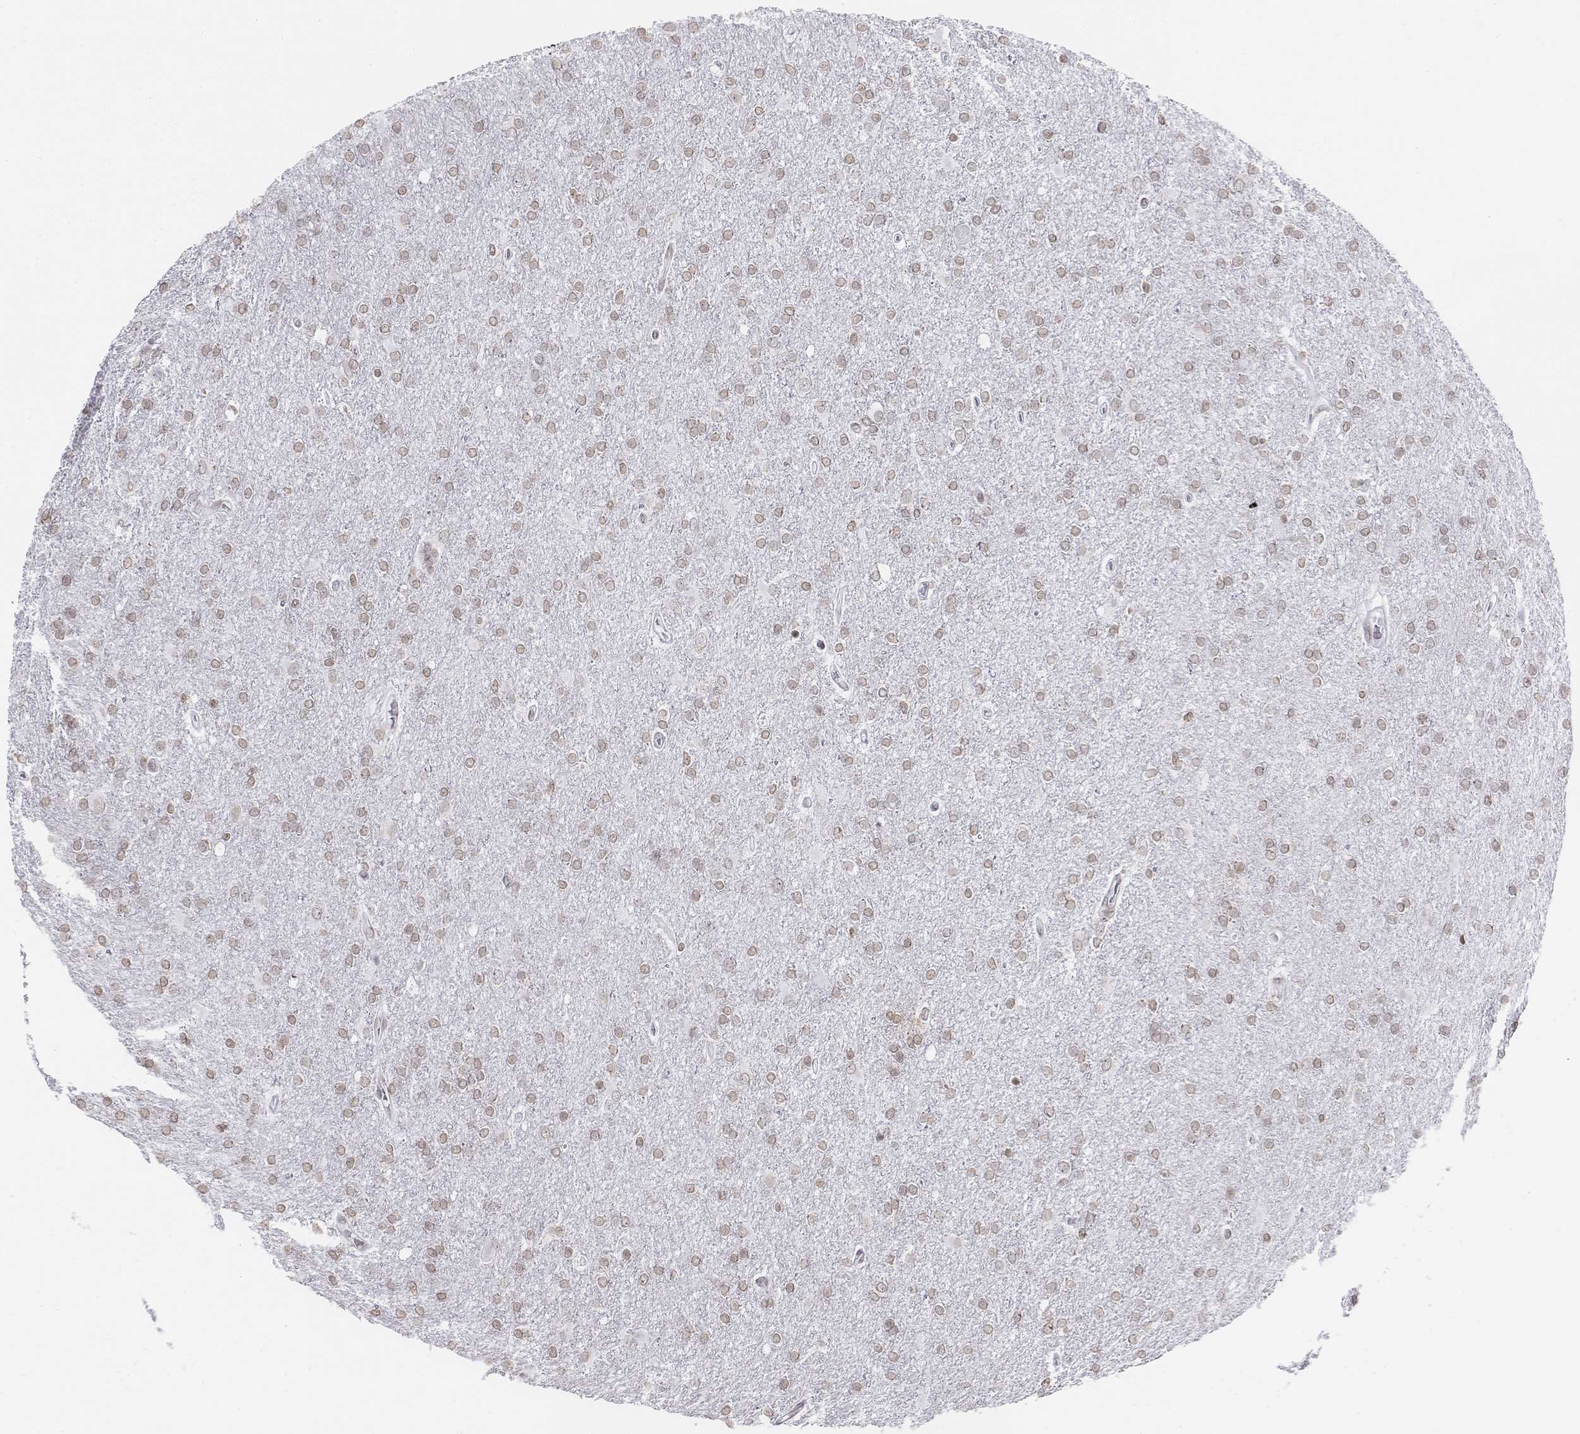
{"staining": {"intensity": "weak", "quantity": ">75%", "location": "nuclear"}, "tissue": "glioma", "cell_type": "Tumor cells", "image_type": "cancer", "snomed": [{"axis": "morphology", "description": "Glioma, malignant, High grade"}, {"axis": "topography", "description": "Cerebral cortex"}], "caption": "Immunohistochemical staining of malignant glioma (high-grade) reveals weak nuclear protein expression in about >75% of tumor cells.", "gene": "BARHL1", "patient": {"sex": "male", "age": 70}}